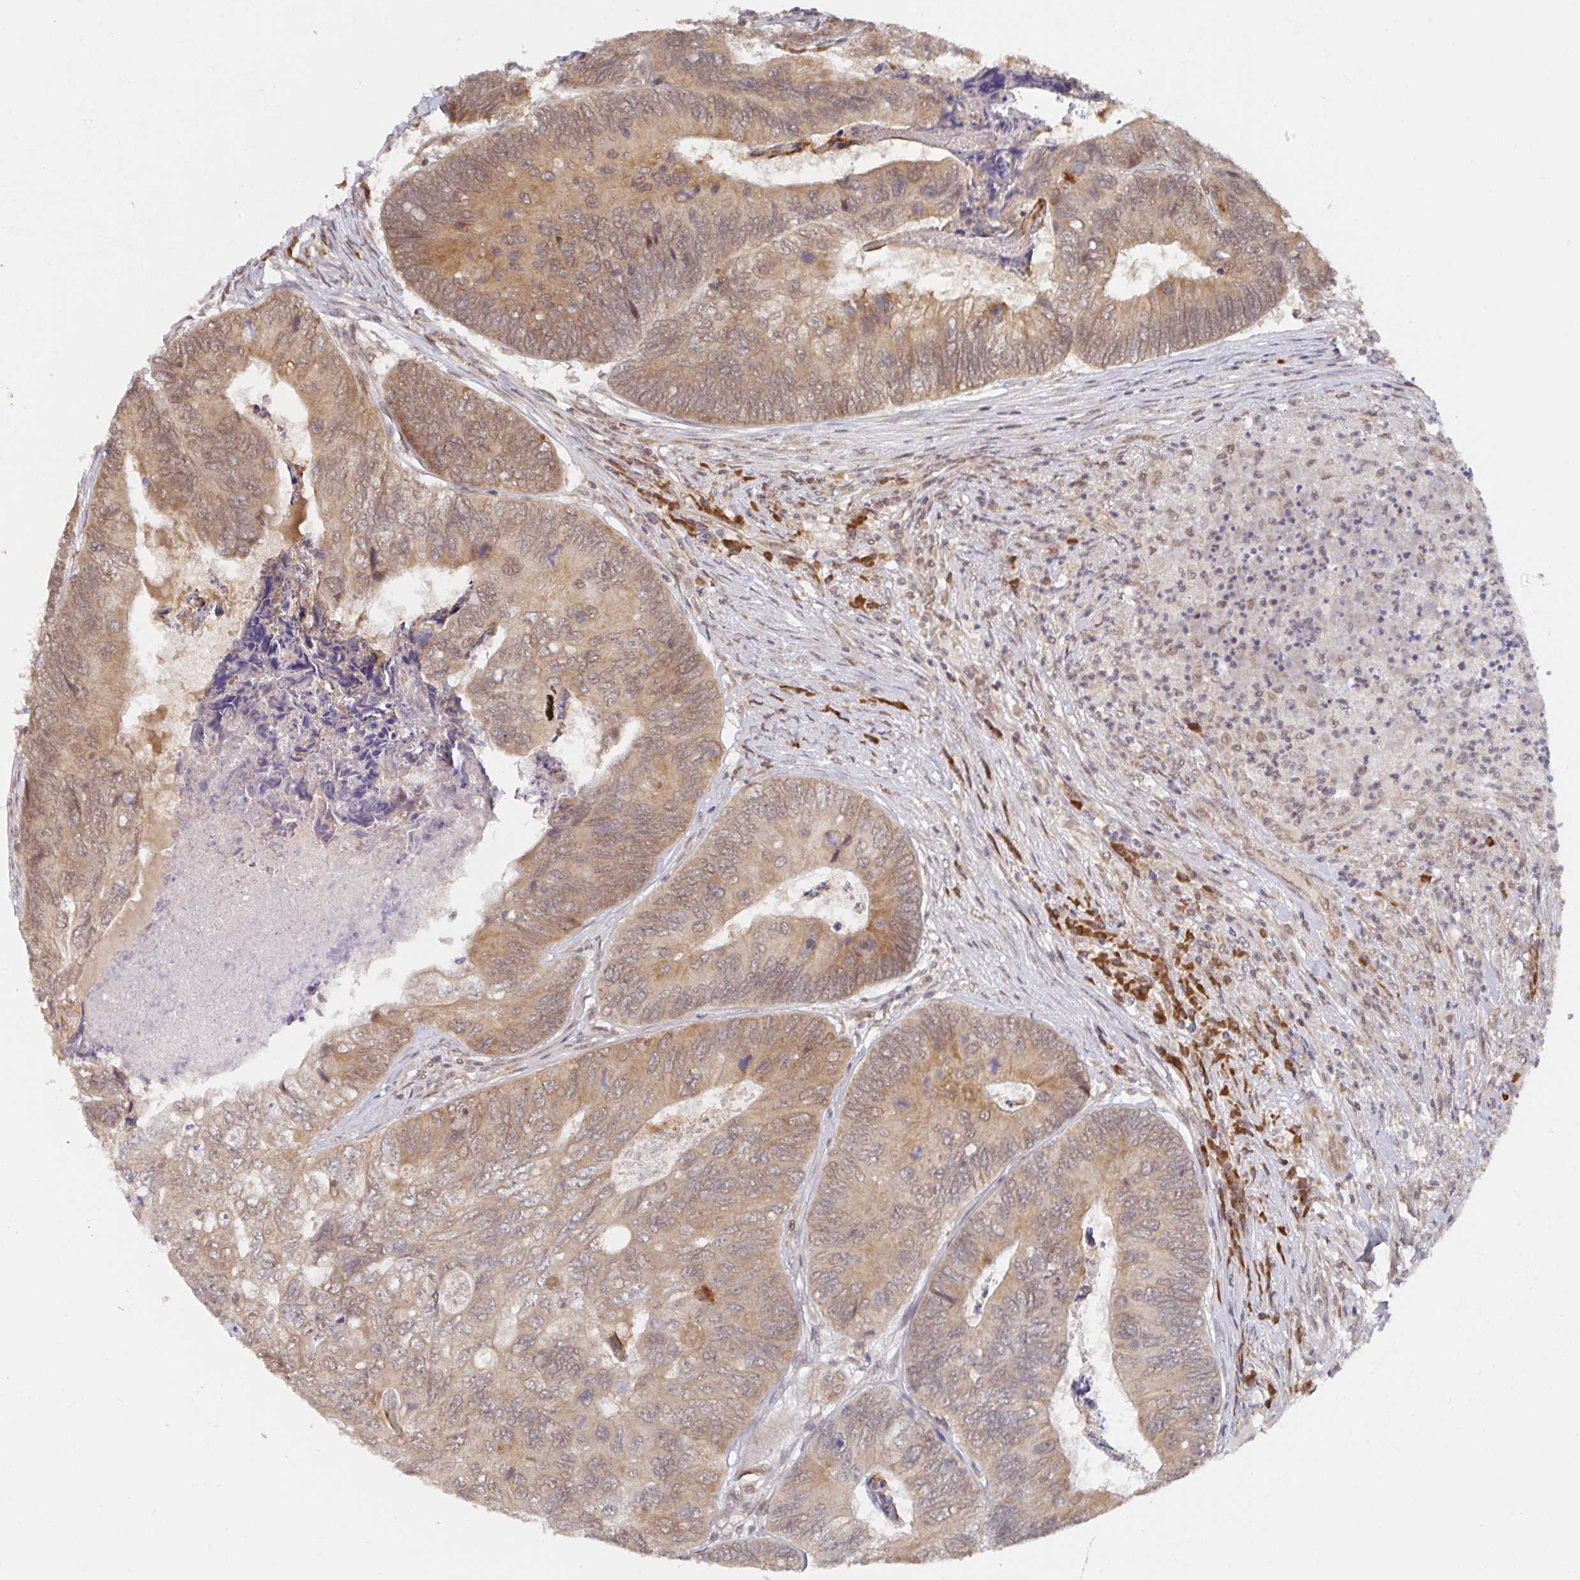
{"staining": {"intensity": "weak", "quantity": ">75%", "location": "cytoplasmic/membranous"}, "tissue": "colorectal cancer", "cell_type": "Tumor cells", "image_type": "cancer", "snomed": [{"axis": "morphology", "description": "Adenocarcinoma, NOS"}, {"axis": "topography", "description": "Colon"}], "caption": "IHC staining of colorectal cancer, which shows low levels of weak cytoplasmic/membranous expression in approximately >75% of tumor cells indicating weak cytoplasmic/membranous protein positivity. The staining was performed using DAB (brown) for protein detection and nuclei were counterstained in hematoxylin (blue).", "gene": "ALG1", "patient": {"sex": "female", "age": 67}}